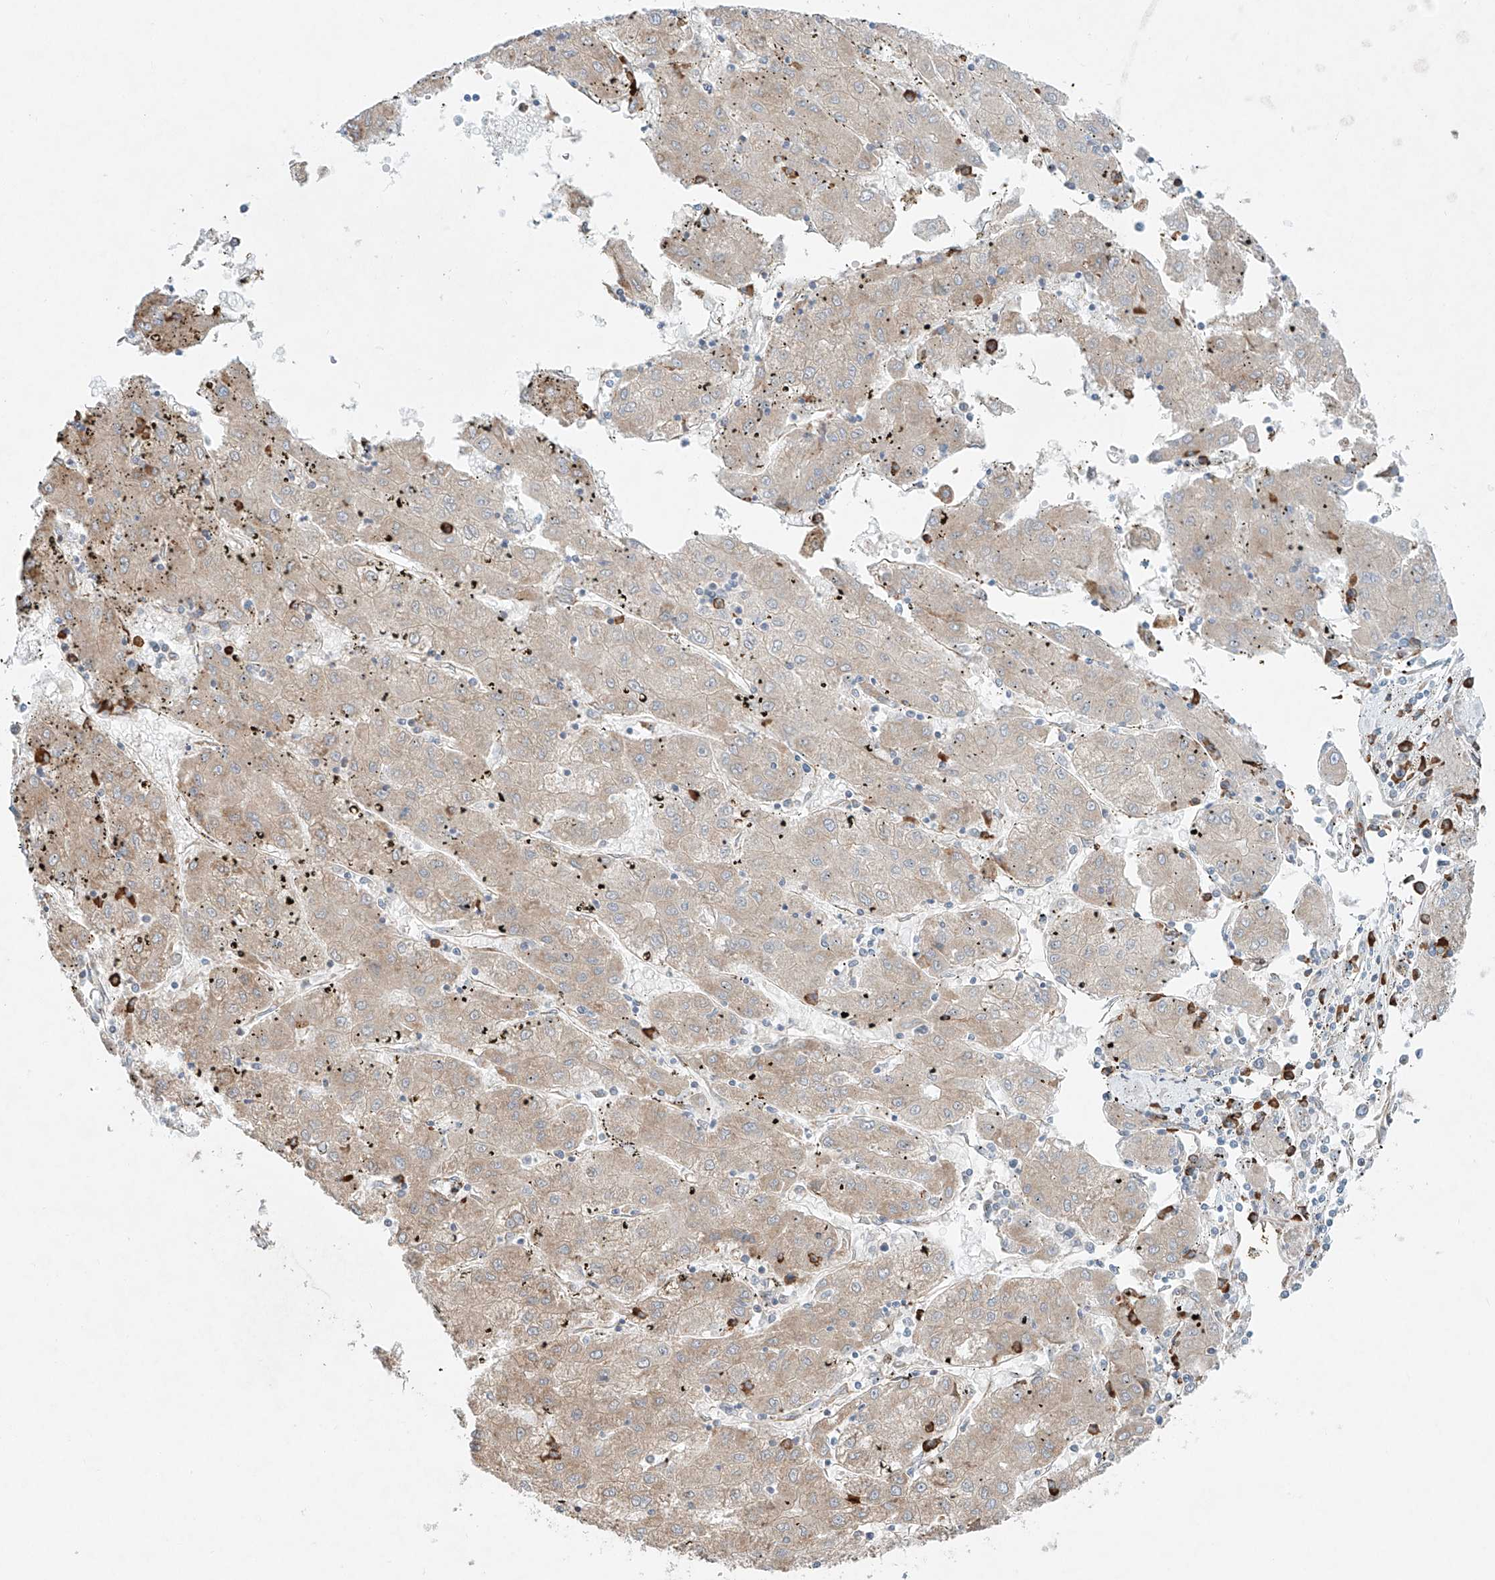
{"staining": {"intensity": "weak", "quantity": "25%-75%", "location": "cytoplasmic/membranous"}, "tissue": "liver cancer", "cell_type": "Tumor cells", "image_type": "cancer", "snomed": [{"axis": "morphology", "description": "Carcinoma, Hepatocellular, NOS"}, {"axis": "topography", "description": "Liver"}], "caption": "This is an image of immunohistochemistry staining of liver cancer (hepatocellular carcinoma), which shows weak staining in the cytoplasmic/membranous of tumor cells.", "gene": "EIPR1", "patient": {"sex": "male", "age": 72}}